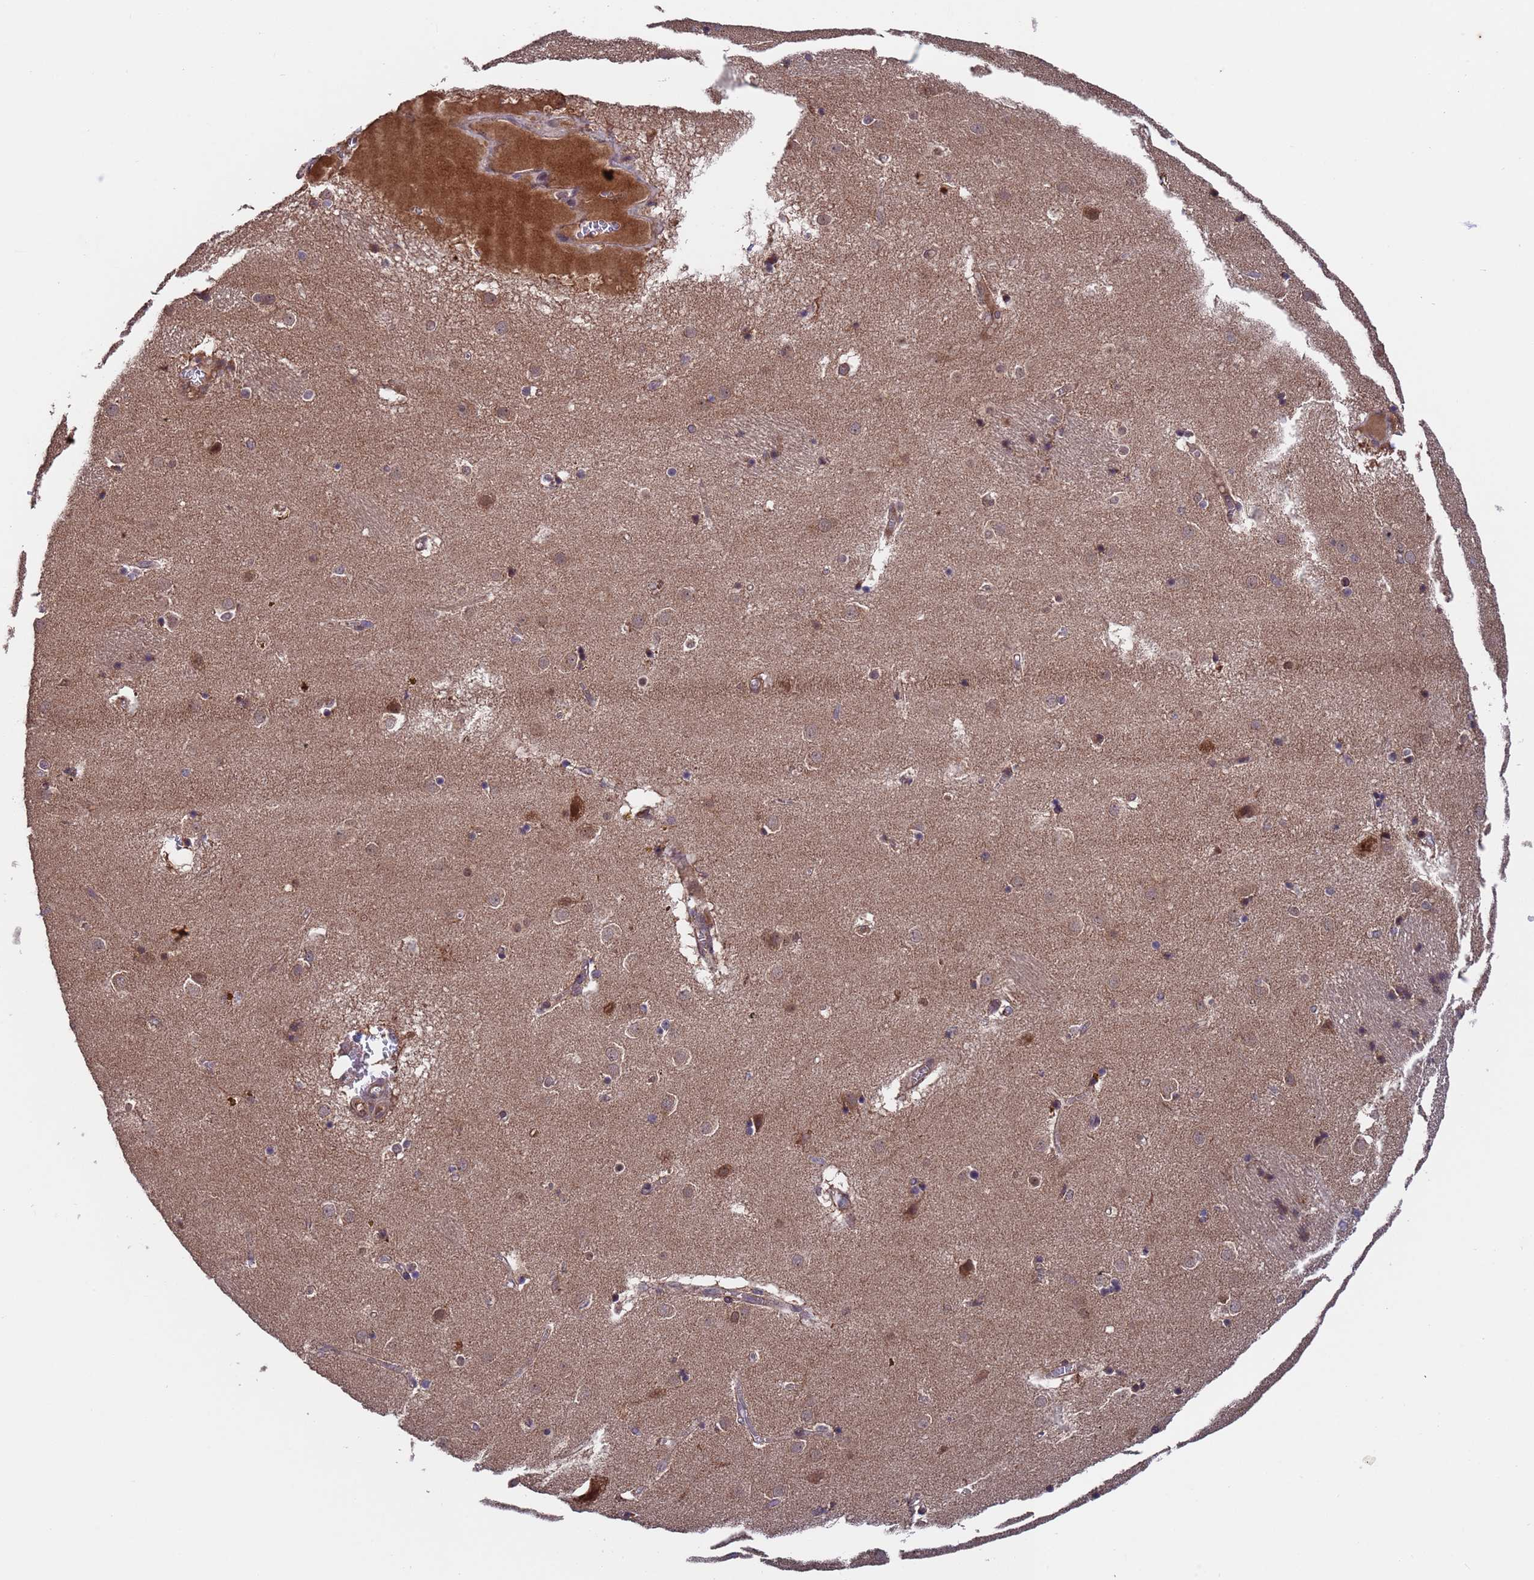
{"staining": {"intensity": "moderate", "quantity": "<25%", "location": "cytoplasmic/membranous"}, "tissue": "caudate", "cell_type": "Glial cells", "image_type": "normal", "snomed": [{"axis": "morphology", "description": "Normal tissue, NOS"}, {"axis": "topography", "description": "Lateral ventricle wall"}], "caption": "Caudate stained for a protein (brown) exhibits moderate cytoplasmic/membranous positive expression in approximately <25% of glial cells.", "gene": "TSR3", "patient": {"sex": "male", "age": 70}}